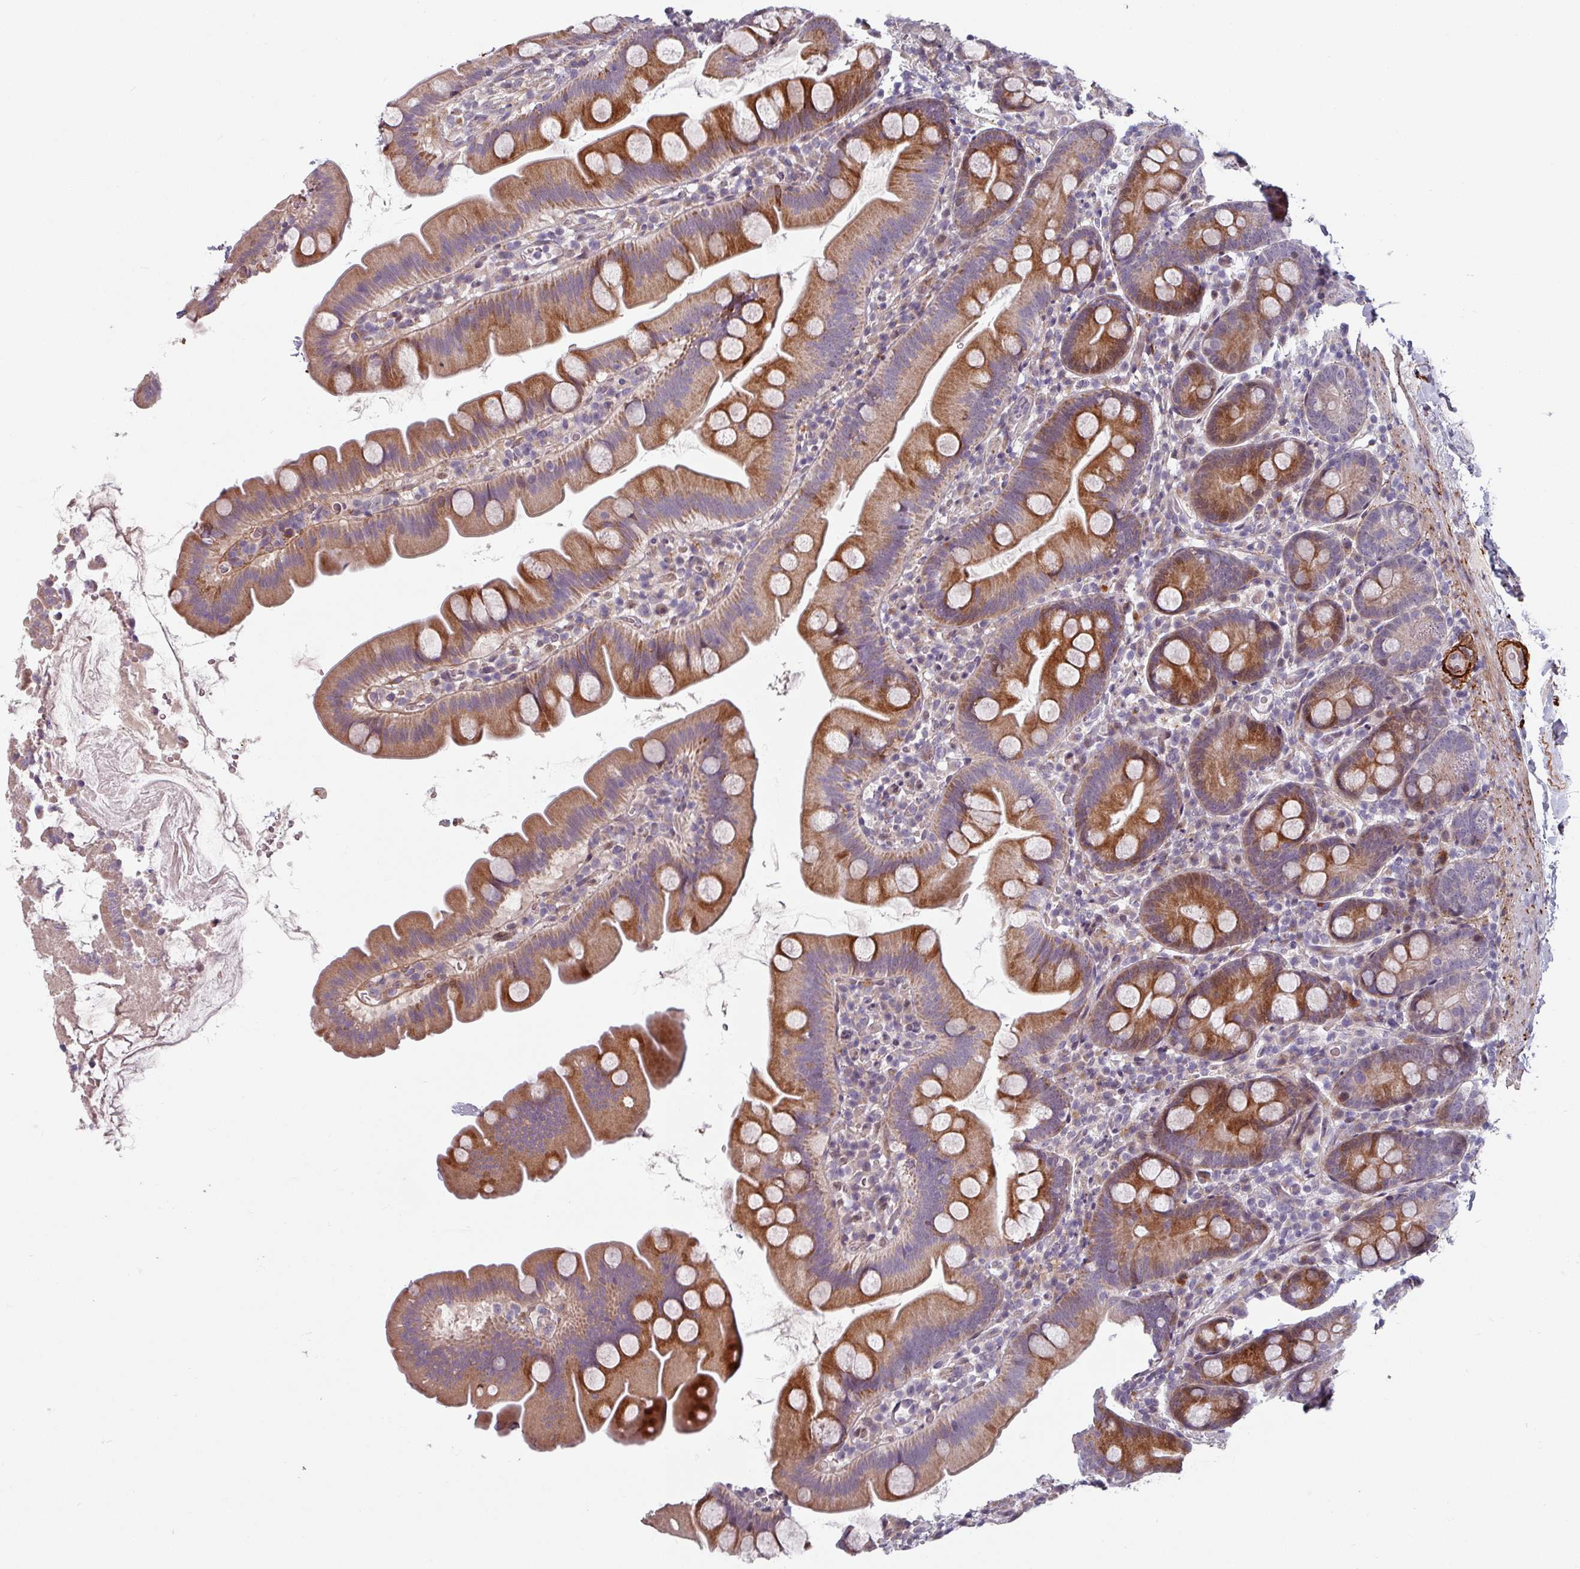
{"staining": {"intensity": "strong", "quantity": ">75%", "location": "cytoplasmic/membranous"}, "tissue": "small intestine", "cell_type": "Glandular cells", "image_type": "normal", "snomed": [{"axis": "morphology", "description": "Normal tissue, NOS"}, {"axis": "topography", "description": "Small intestine"}], "caption": "The photomicrograph reveals immunohistochemical staining of benign small intestine. There is strong cytoplasmic/membranous staining is identified in about >75% of glandular cells. (DAB = brown stain, brightfield microscopy at high magnification).", "gene": "CYB5RL", "patient": {"sex": "female", "age": 68}}